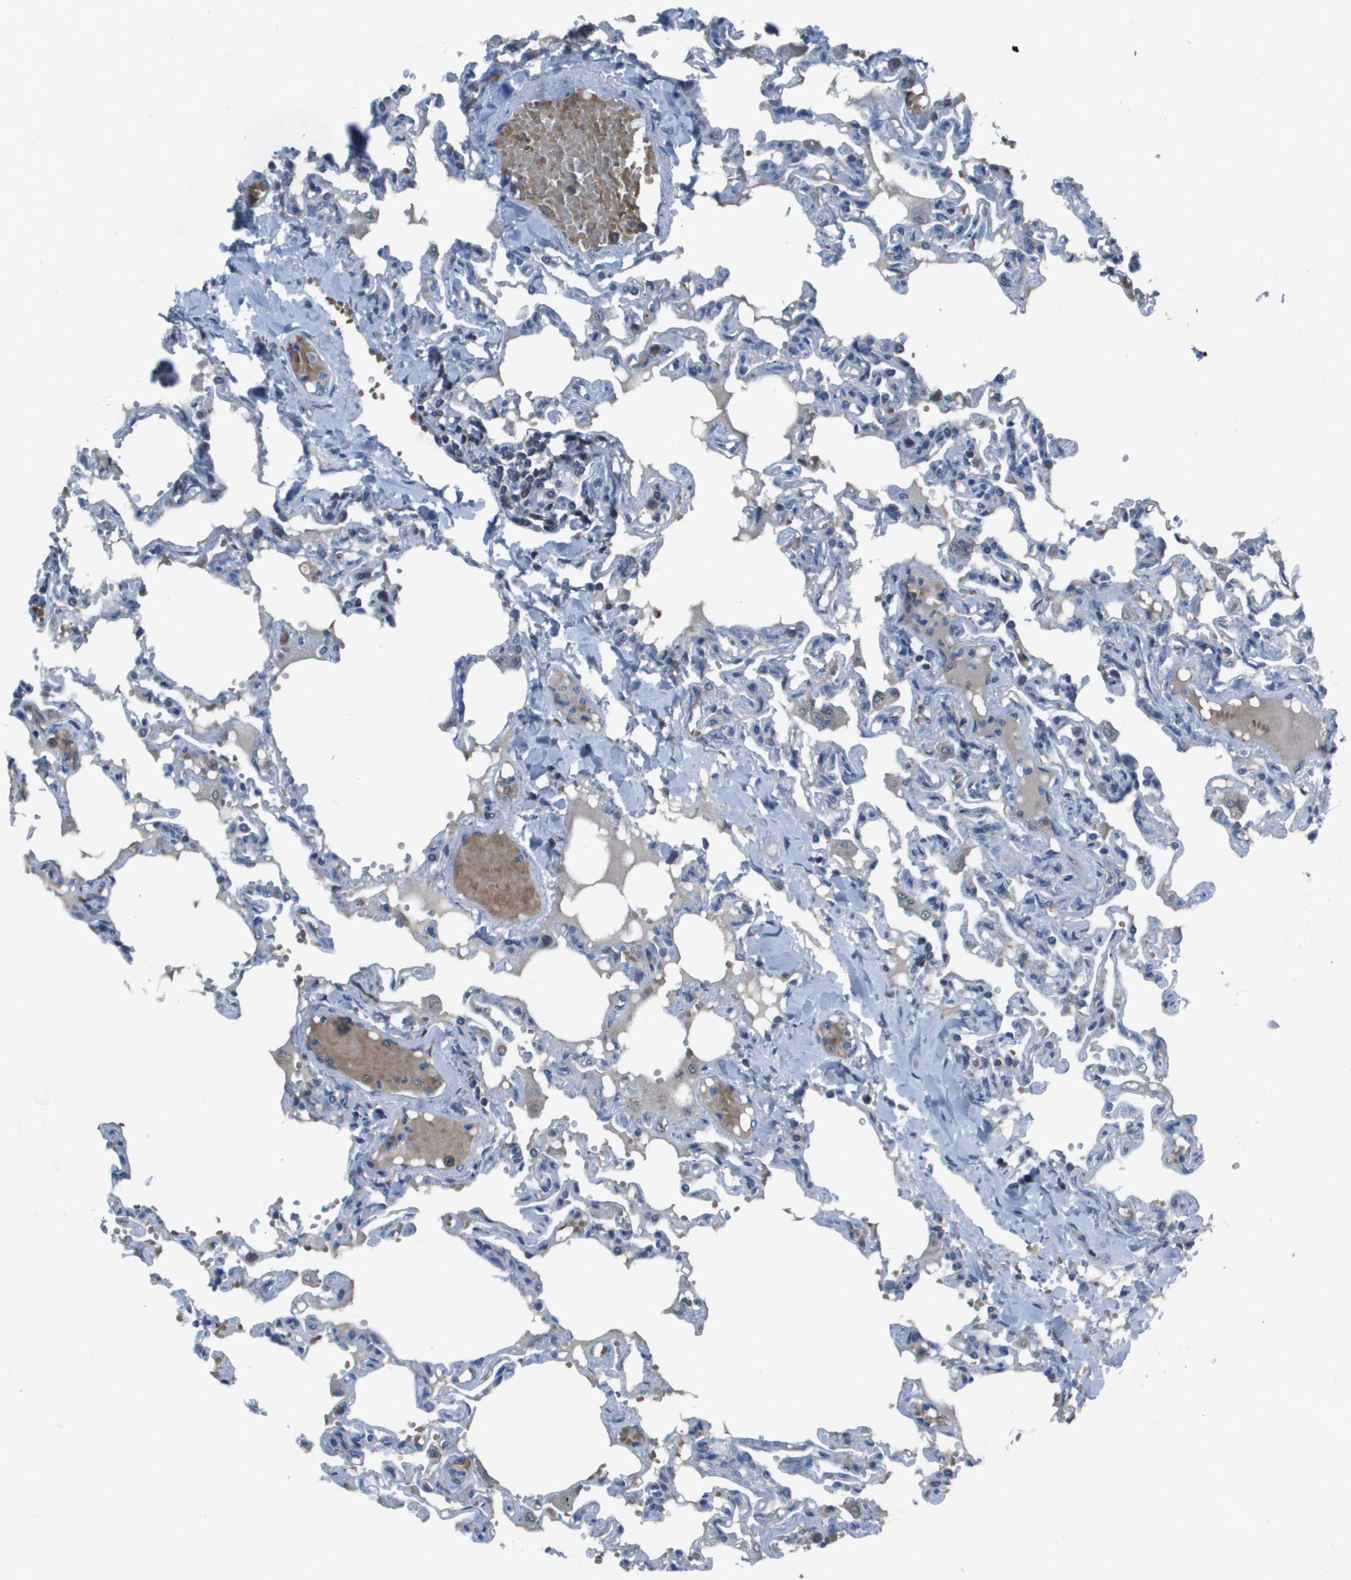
{"staining": {"intensity": "negative", "quantity": "none", "location": "none"}, "tissue": "lung", "cell_type": "Alveolar cells", "image_type": "normal", "snomed": [{"axis": "morphology", "description": "Normal tissue, NOS"}, {"axis": "topography", "description": "Lung"}], "caption": "Alveolar cells are negative for protein expression in benign human lung. Nuclei are stained in blue.", "gene": "CAMK4", "patient": {"sex": "male", "age": 21}}